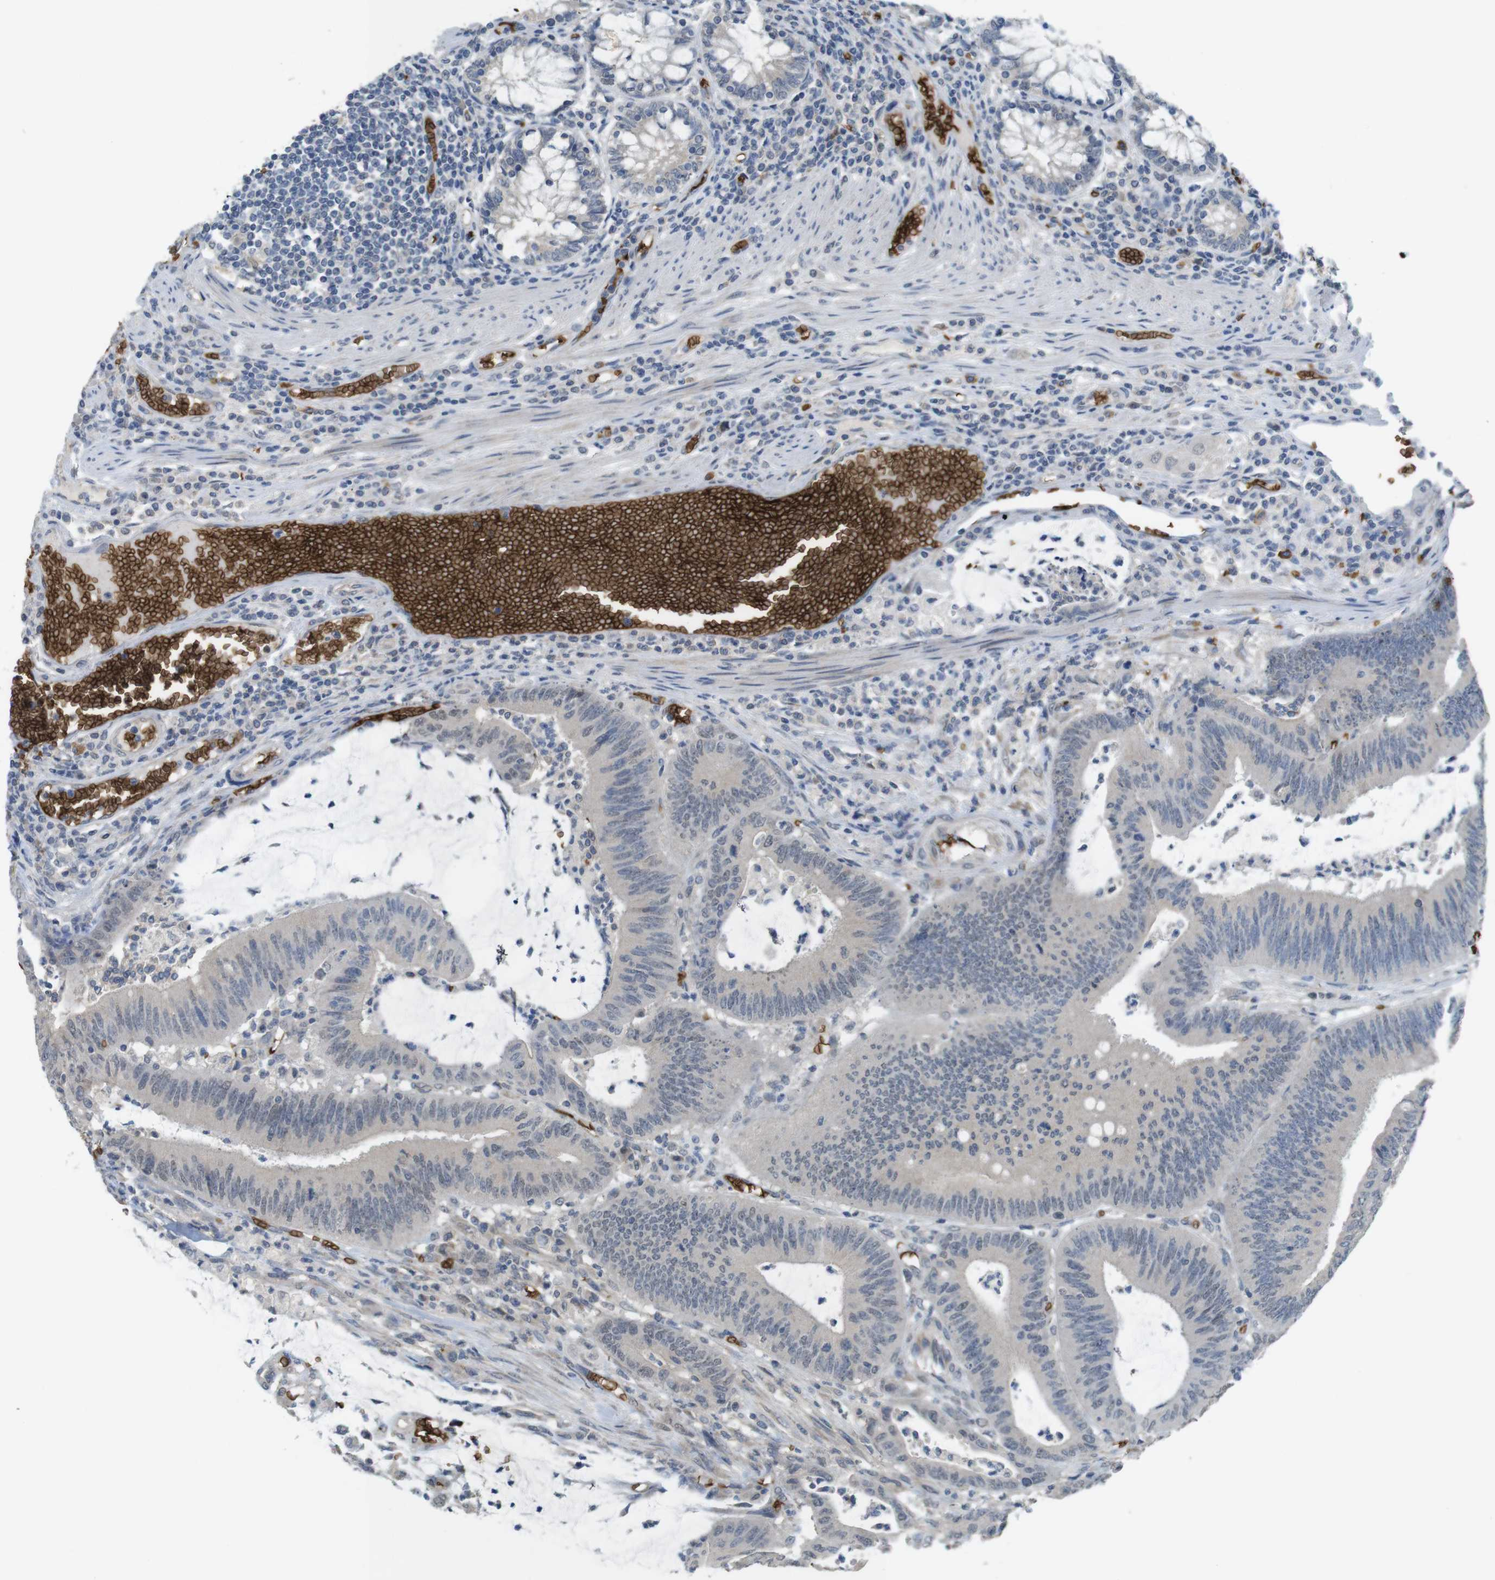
{"staining": {"intensity": "negative", "quantity": "none", "location": "none"}, "tissue": "colorectal cancer", "cell_type": "Tumor cells", "image_type": "cancer", "snomed": [{"axis": "morphology", "description": "Adenocarcinoma, NOS"}, {"axis": "topography", "description": "Rectum"}], "caption": "Colorectal cancer (adenocarcinoma) was stained to show a protein in brown. There is no significant staining in tumor cells.", "gene": "GYPA", "patient": {"sex": "female", "age": 66}}